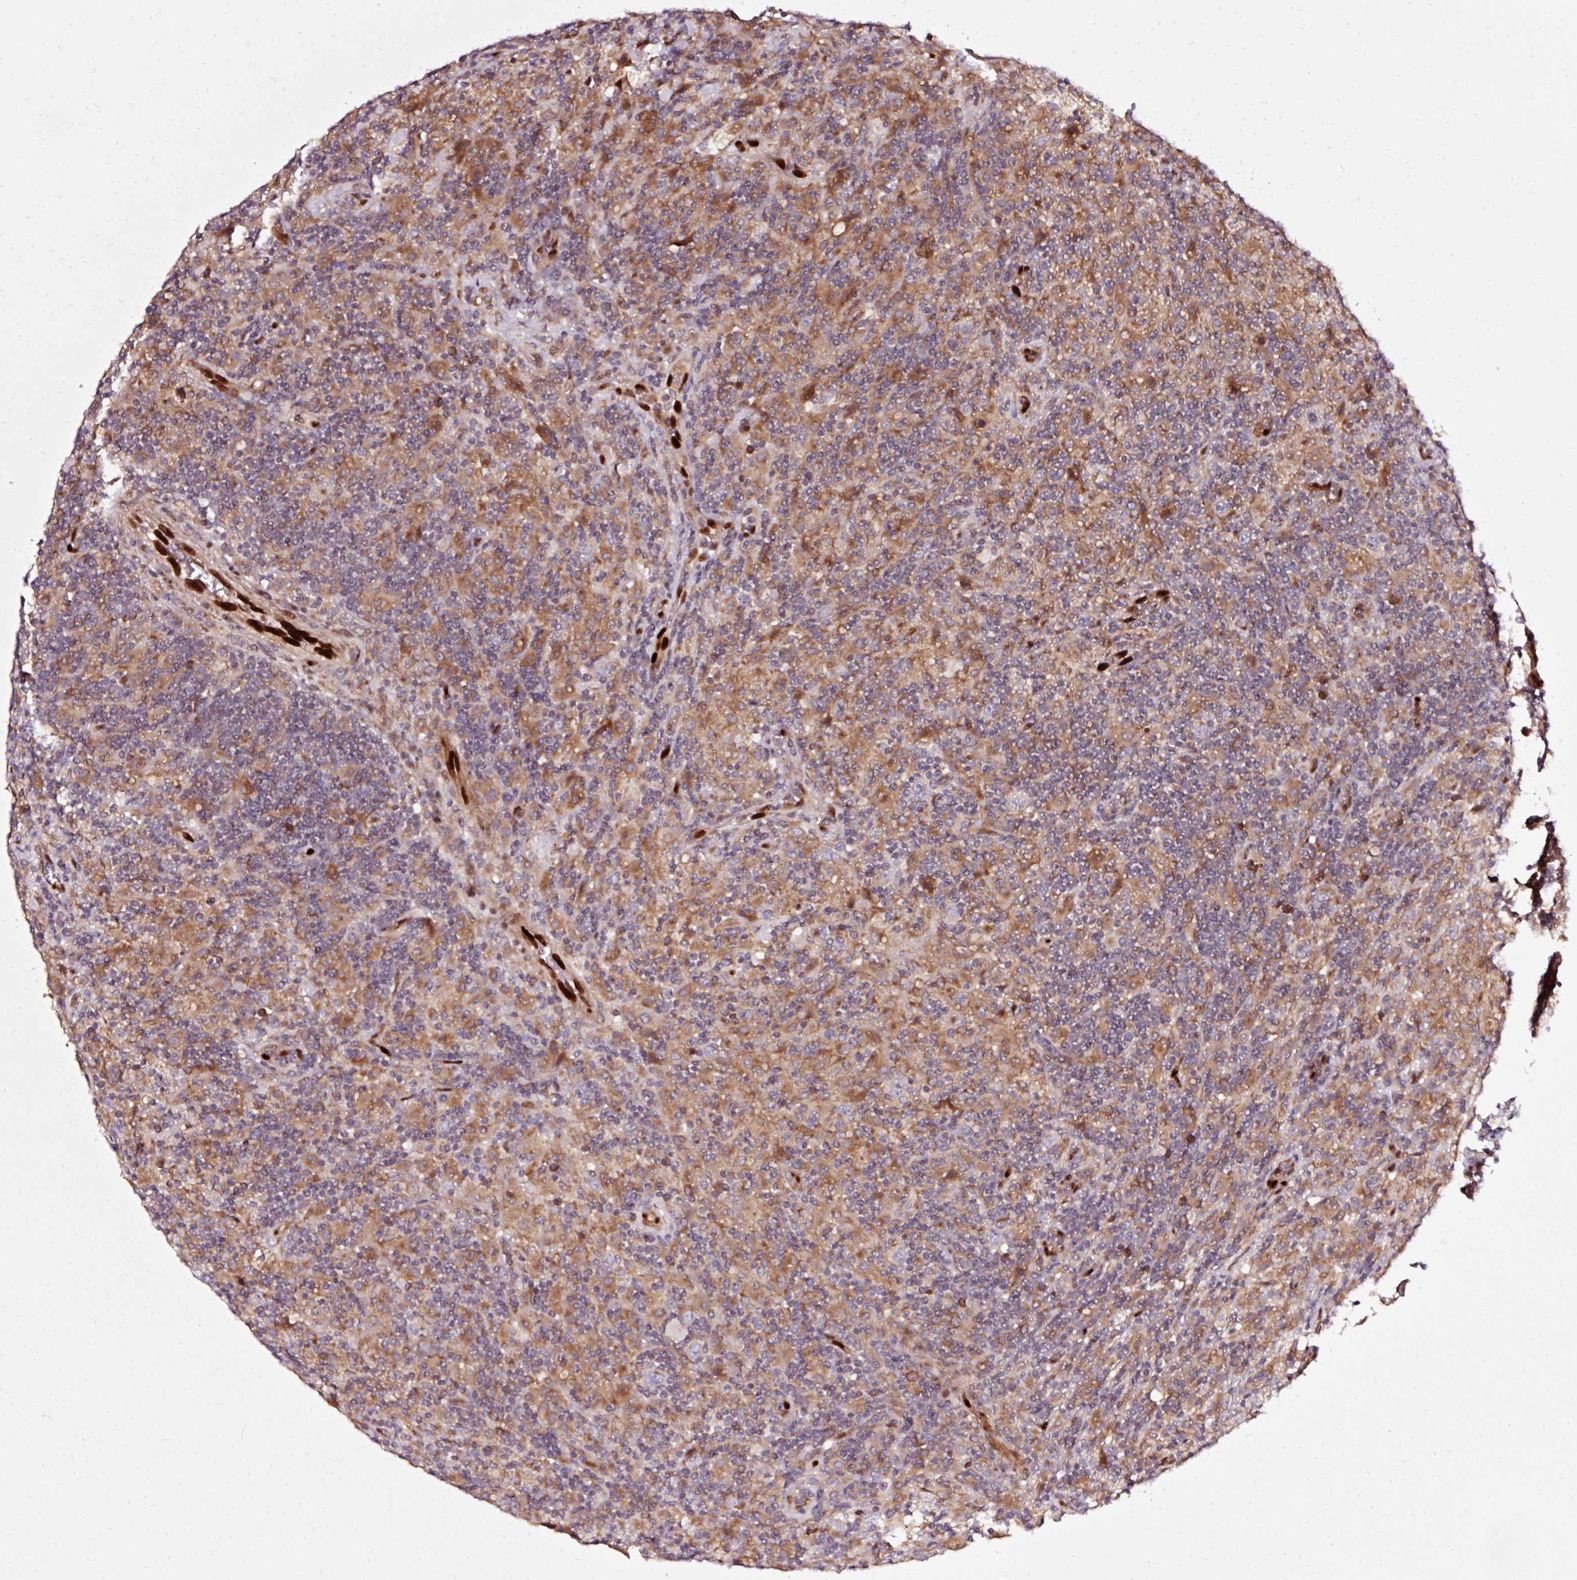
{"staining": {"intensity": "moderate", "quantity": "<25%", "location": "cytoplasmic/membranous"}, "tissue": "lymphoma", "cell_type": "Tumor cells", "image_type": "cancer", "snomed": [{"axis": "morphology", "description": "Hodgkin's disease, NOS"}, {"axis": "topography", "description": "Lymph node"}], "caption": "Lymphoma stained for a protein demonstrates moderate cytoplasmic/membranous positivity in tumor cells.", "gene": "NAPA", "patient": {"sex": "male", "age": 70}}